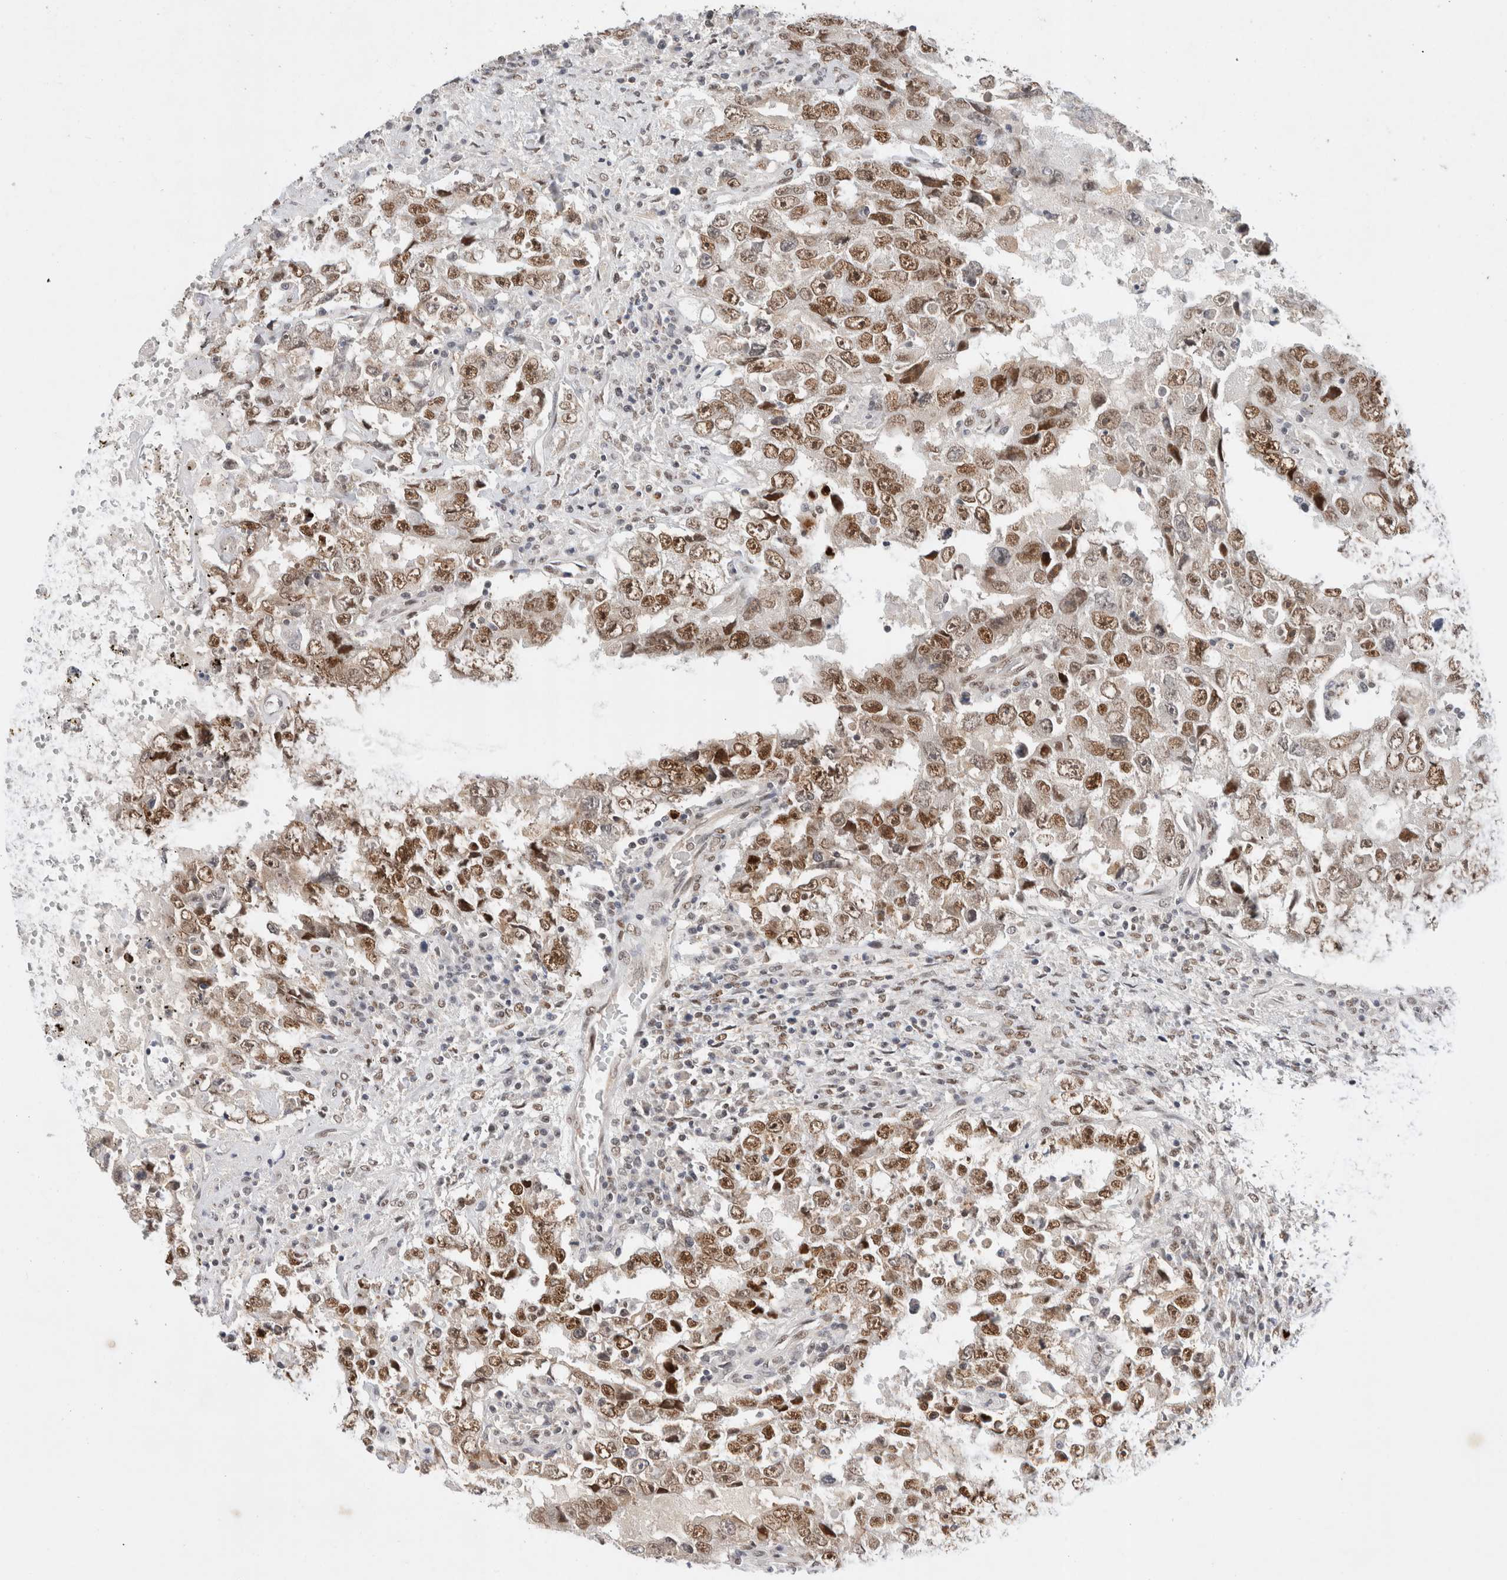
{"staining": {"intensity": "moderate", "quantity": ">75%", "location": "nuclear"}, "tissue": "testis cancer", "cell_type": "Tumor cells", "image_type": "cancer", "snomed": [{"axis": "morphology", "description": "Carcinoma, Embryonal, NOS"}, {"axis": "topography", "description": "Testis"}], "caption": "Immunohistochemistry (IHC) (DAB (3,3'-diaminobenzidine)) staining of human testis cancer exhibits moderate nuclear protein positivity in about >75% of tumor cells. Immunohistochemistry stains the protein of interest in brown and the nuclei are stained blue.", "gene": "GTF2I", "patient": {"sex": "male", "age": 26}}